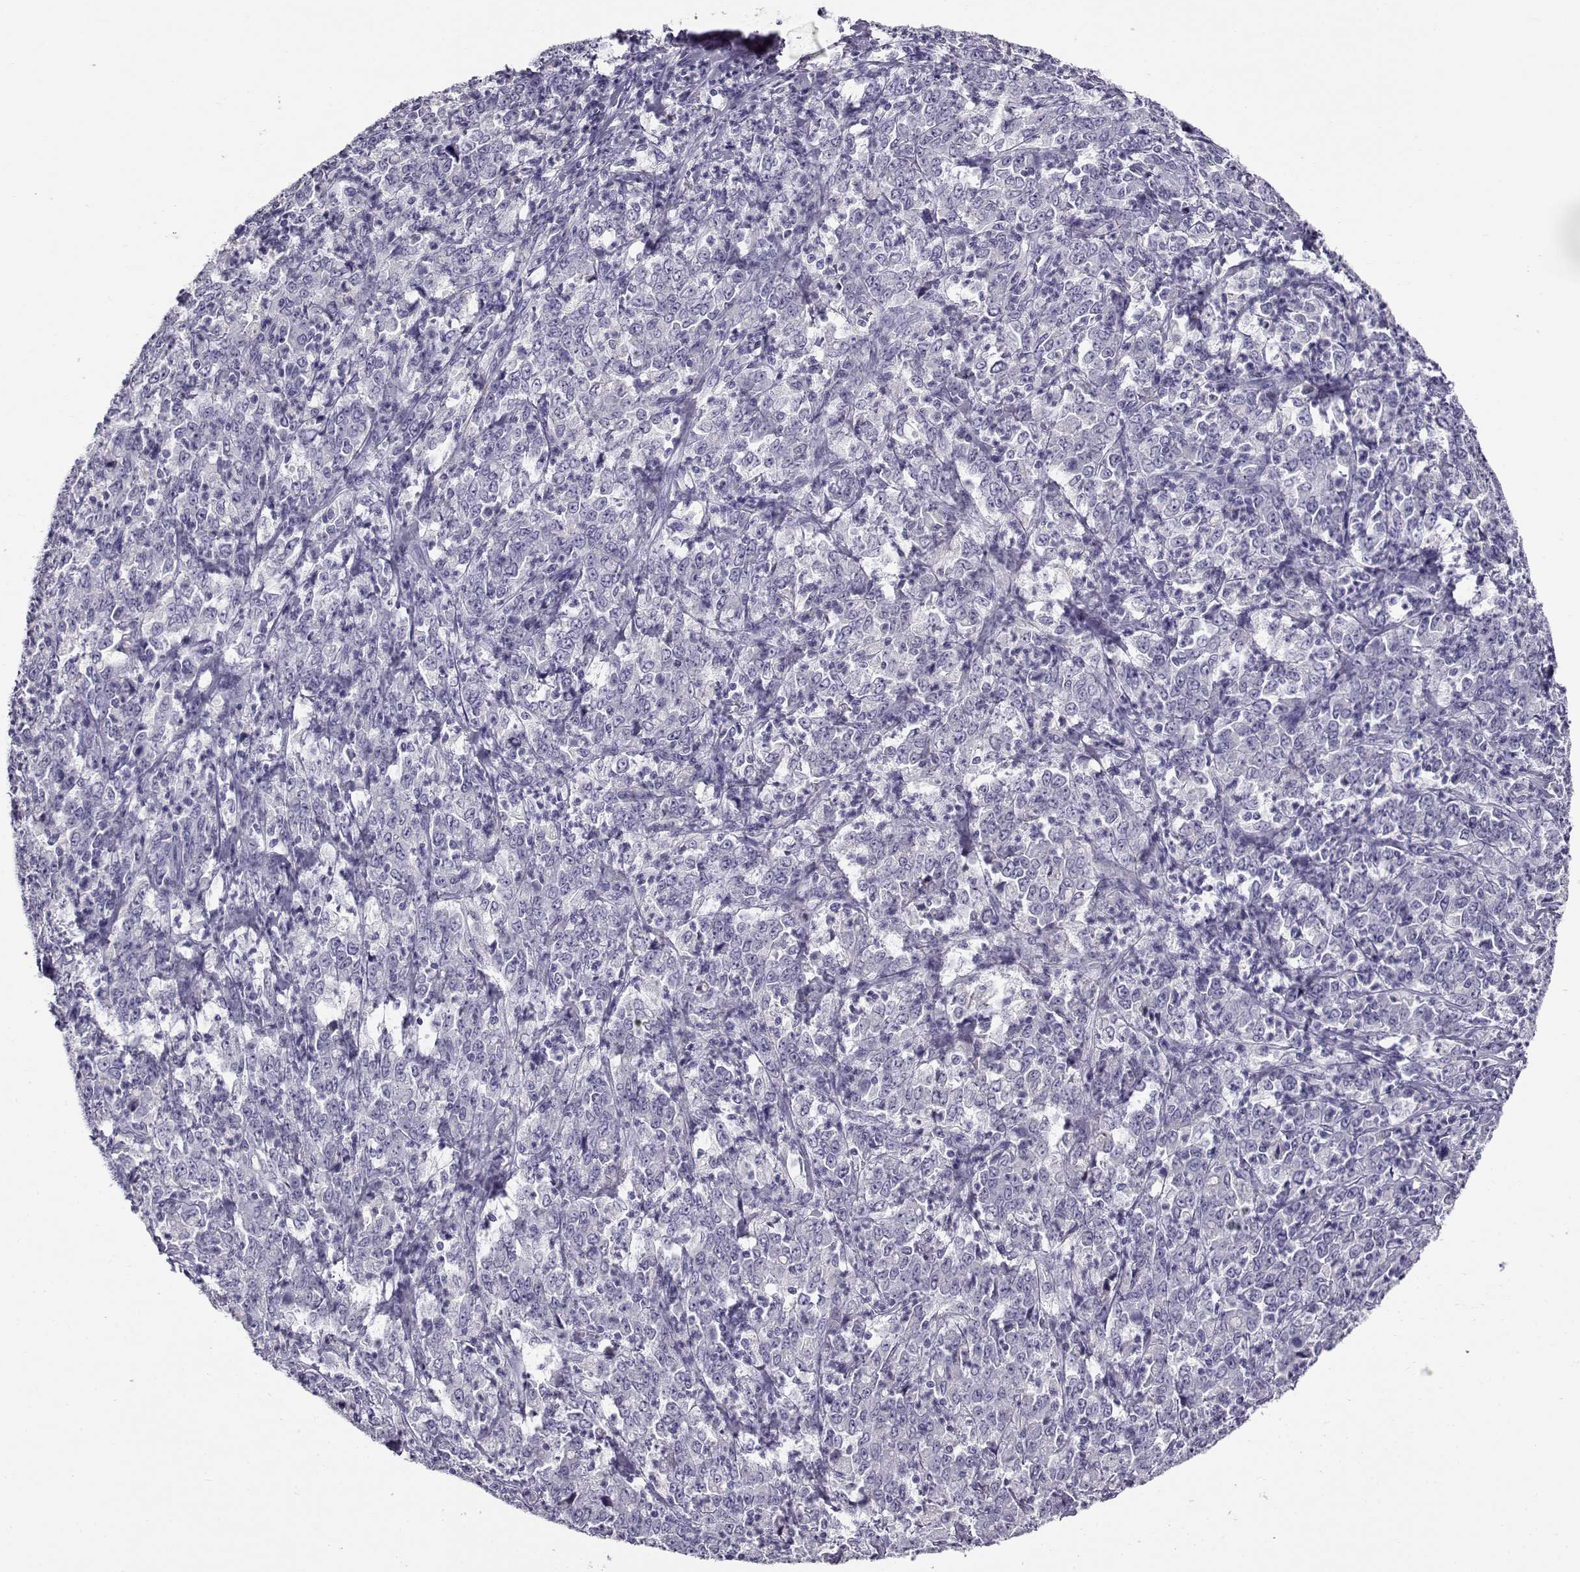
{"staining": {"intensity": "negative", "quantity": "none", "location": "none"}, "tissue": "stomach cancer", "cell_type": "Tumor cells", "image_type": "cancer", "snomed": [{"axis": "morphology", "description": "Adenocarcinoma, NOS"}, {"axis": "topography", "description": "Stomach, lower"}], "caption": "Tumor cells are negative for brown protein staining in stomach adenocarcinoma. (DAB immunohistochemistry (IHC) visualized using brightfield microscopy, high magnification).", "gene": "RHOXF2", "patient": {"sex": "female", "age": 71}}